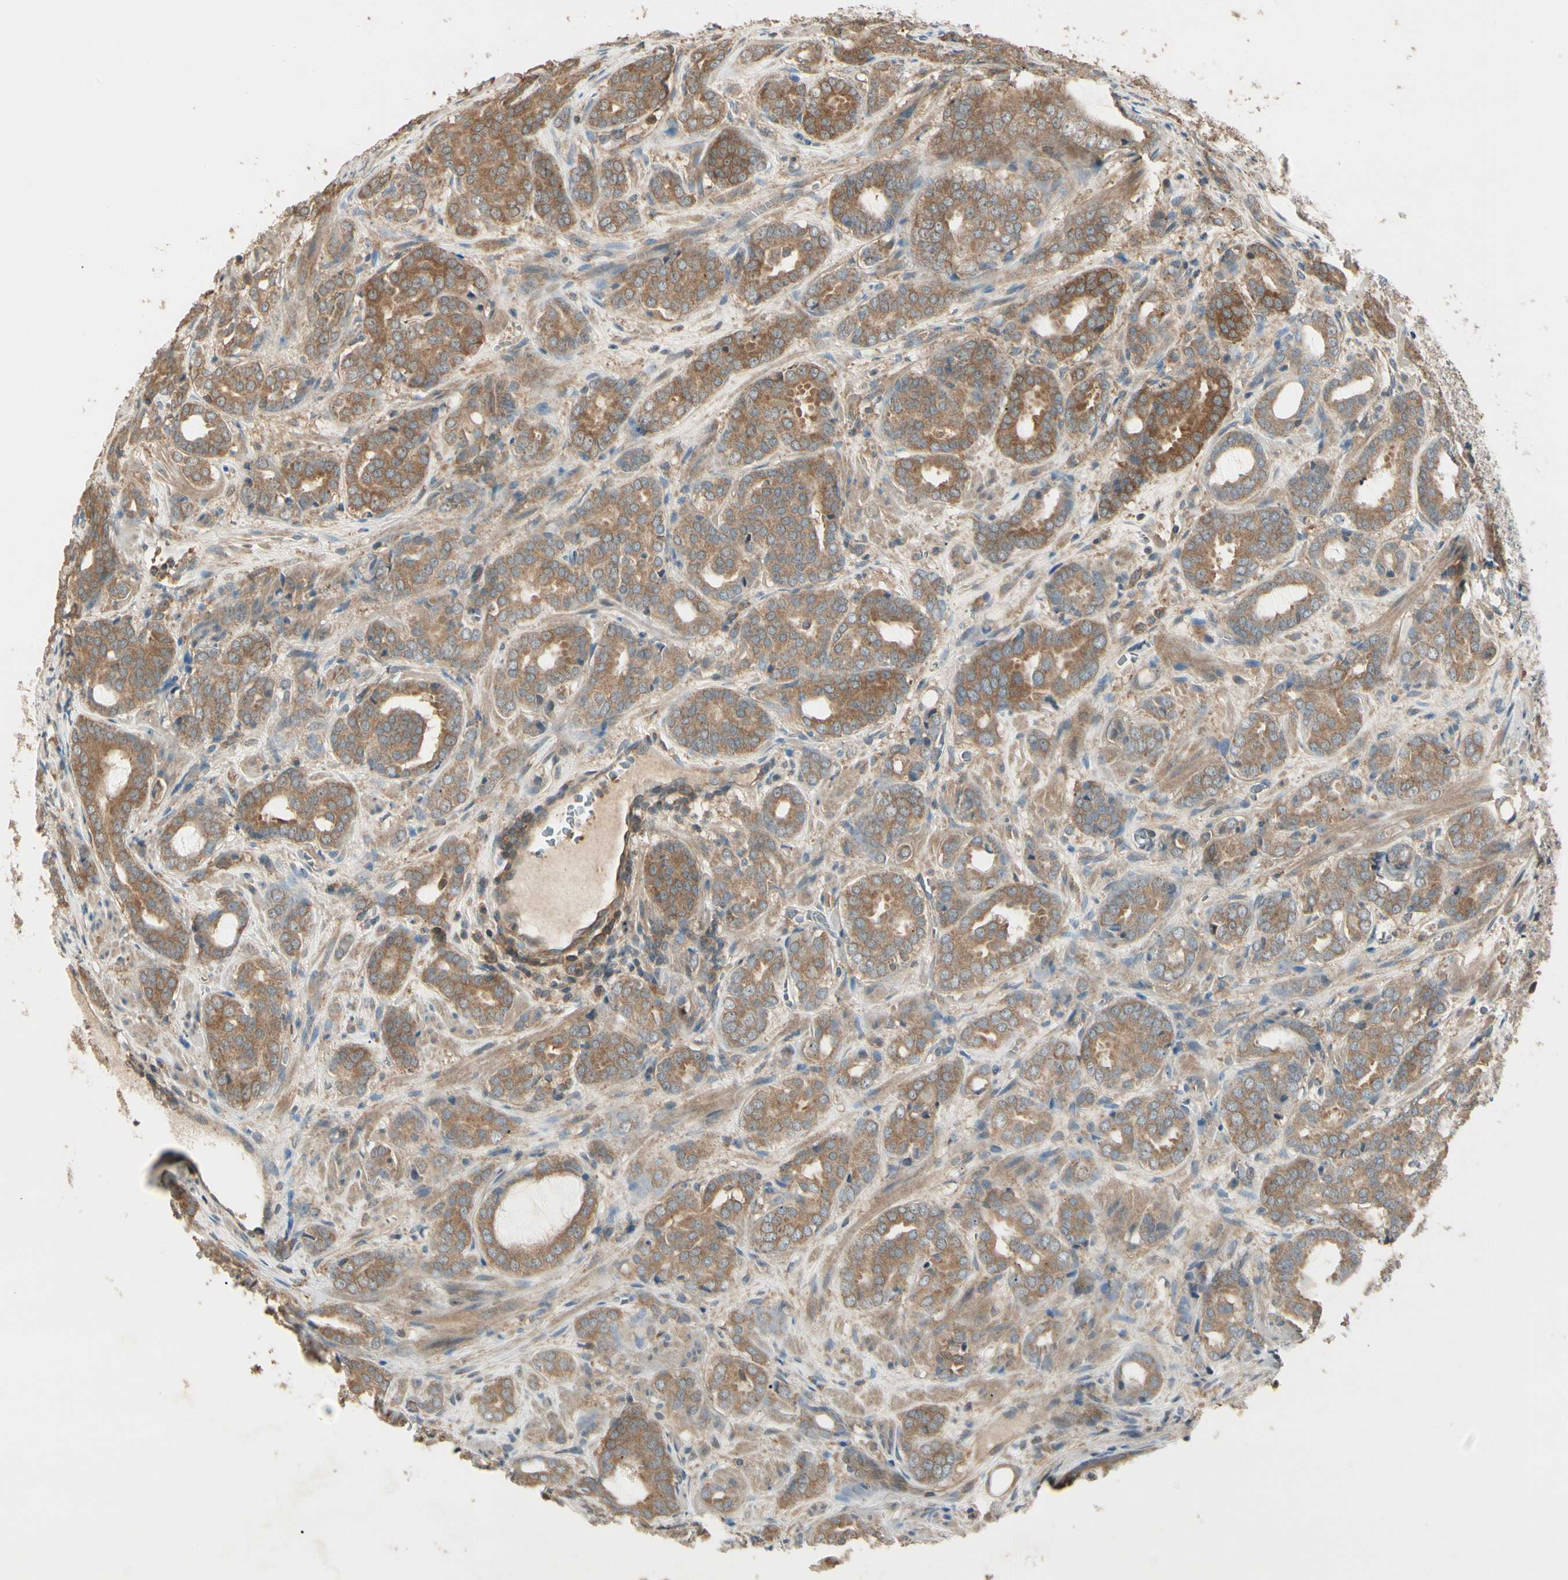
{"staining": {"intensity": "moderate", "quantity": ">75%", "location": "cytoplasmic/membranous"}, "tissue": "prostate cancer", "cell_type": "Tumor cells", "image_type": "cancer", "snomed": [{"axis": "morphology", "description": "Adenocarcinoma, High grade"}, {"axis": "topography", "description": "Prostate"}], "caption": "Protein positivity by immunohistochemistry reveals moderate cytoplasmic/membranous expression in about >75% of tumor cells in prostate adenocarcinoma (high-grade). (Brightfield microscopy of DAB IHC at high magnification).", "gene": "CCT7", "patient": {"sex": "male", "age": 64}}